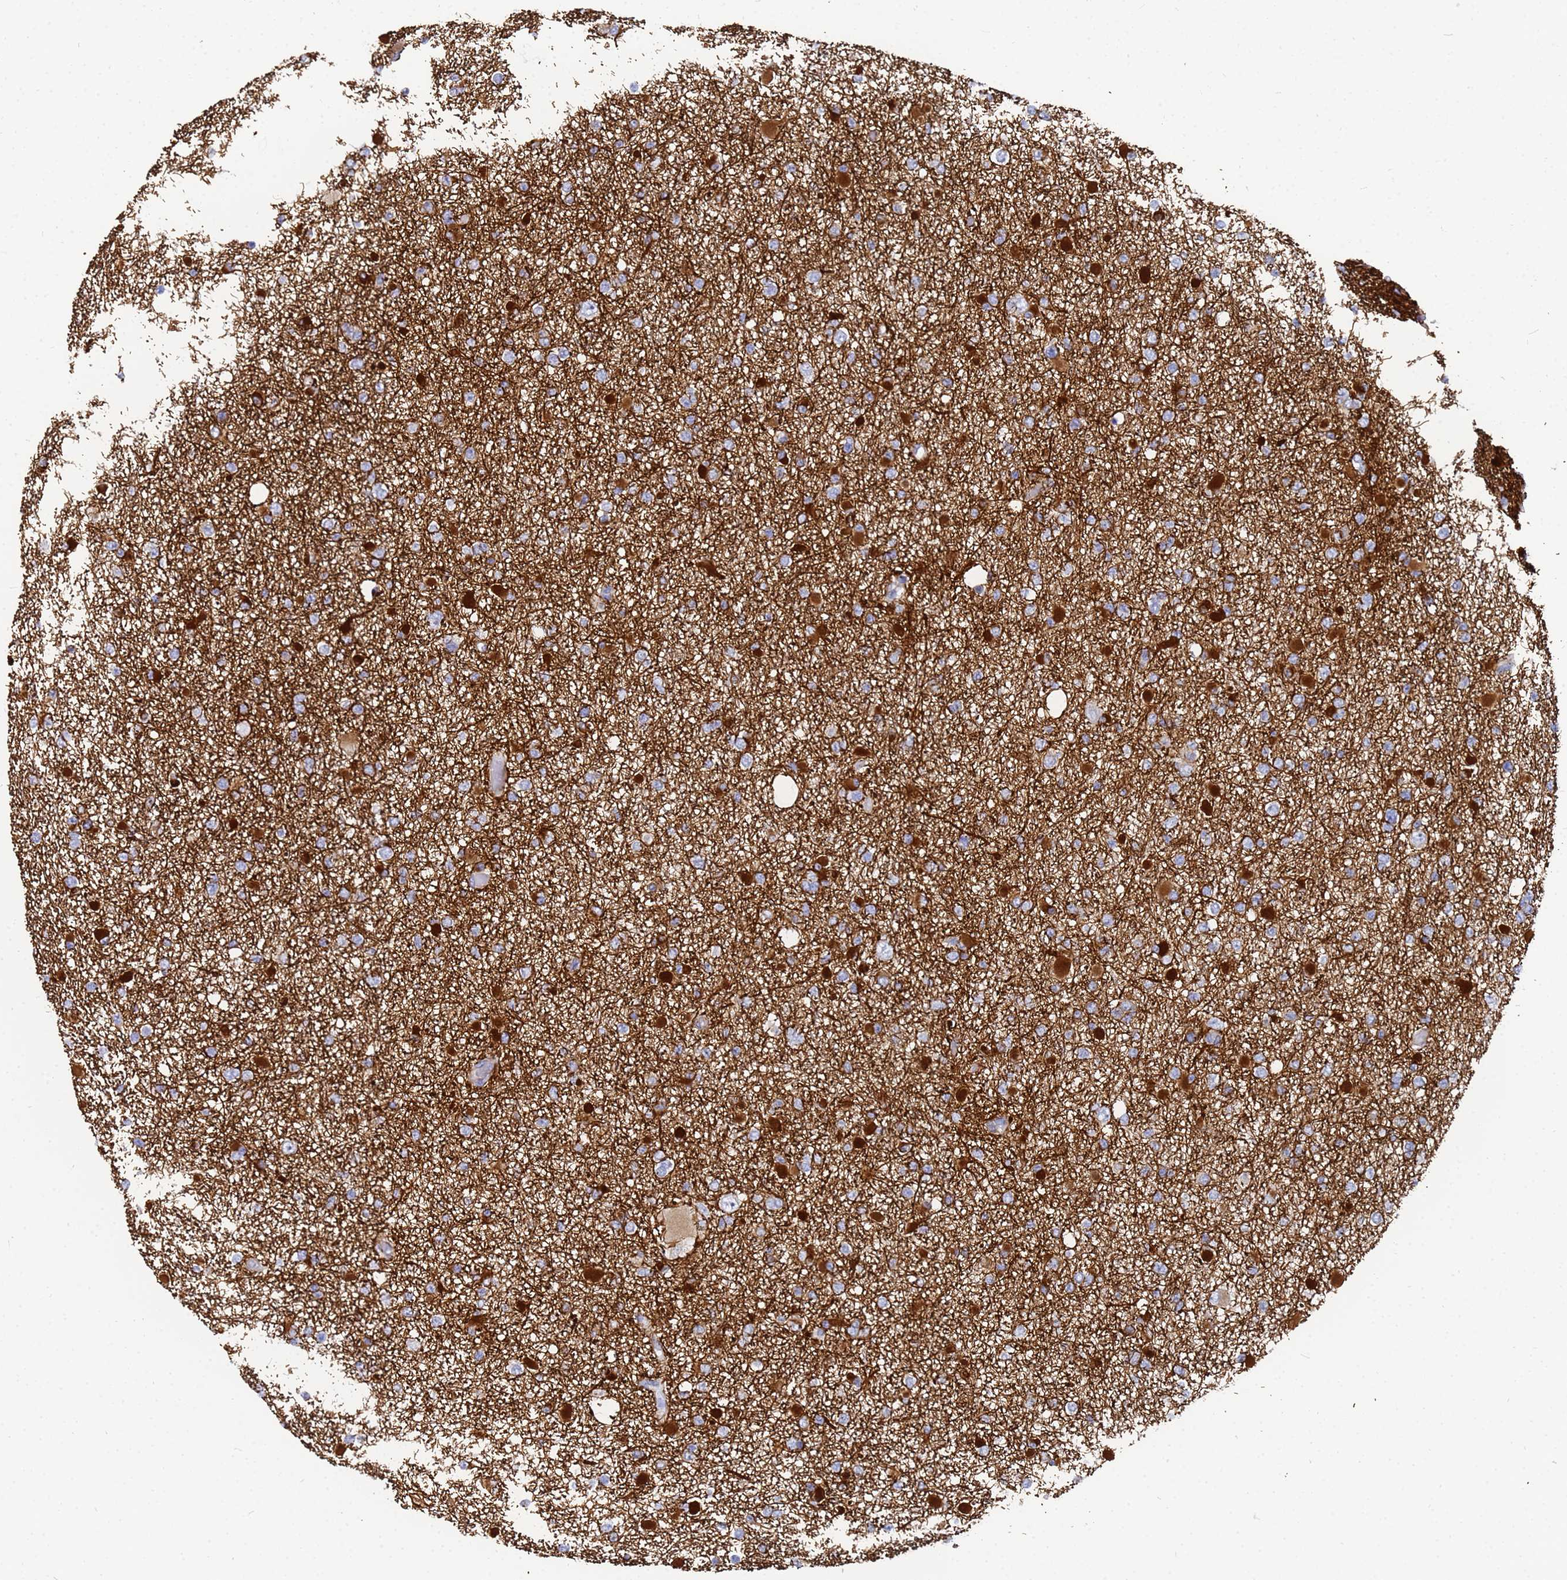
{"staining": {"intensity": "strong", "quantity": "<25%", "location": "cytoplasmic/membranous"}, "tissue": "glioma", "cell_type": "Tumor cells", "image_type": "cancer", "snomed": [{"axis": "morphology", "description": "Glioma, malignant, Low grade"}, {"axis": "topography", "description": "Brain"}], "caption": "Human glioma stained with a protein marker shows strong staining in tumor cells.", "gene": "SYT13", "patient": {"sex": "female", "age": 22}}